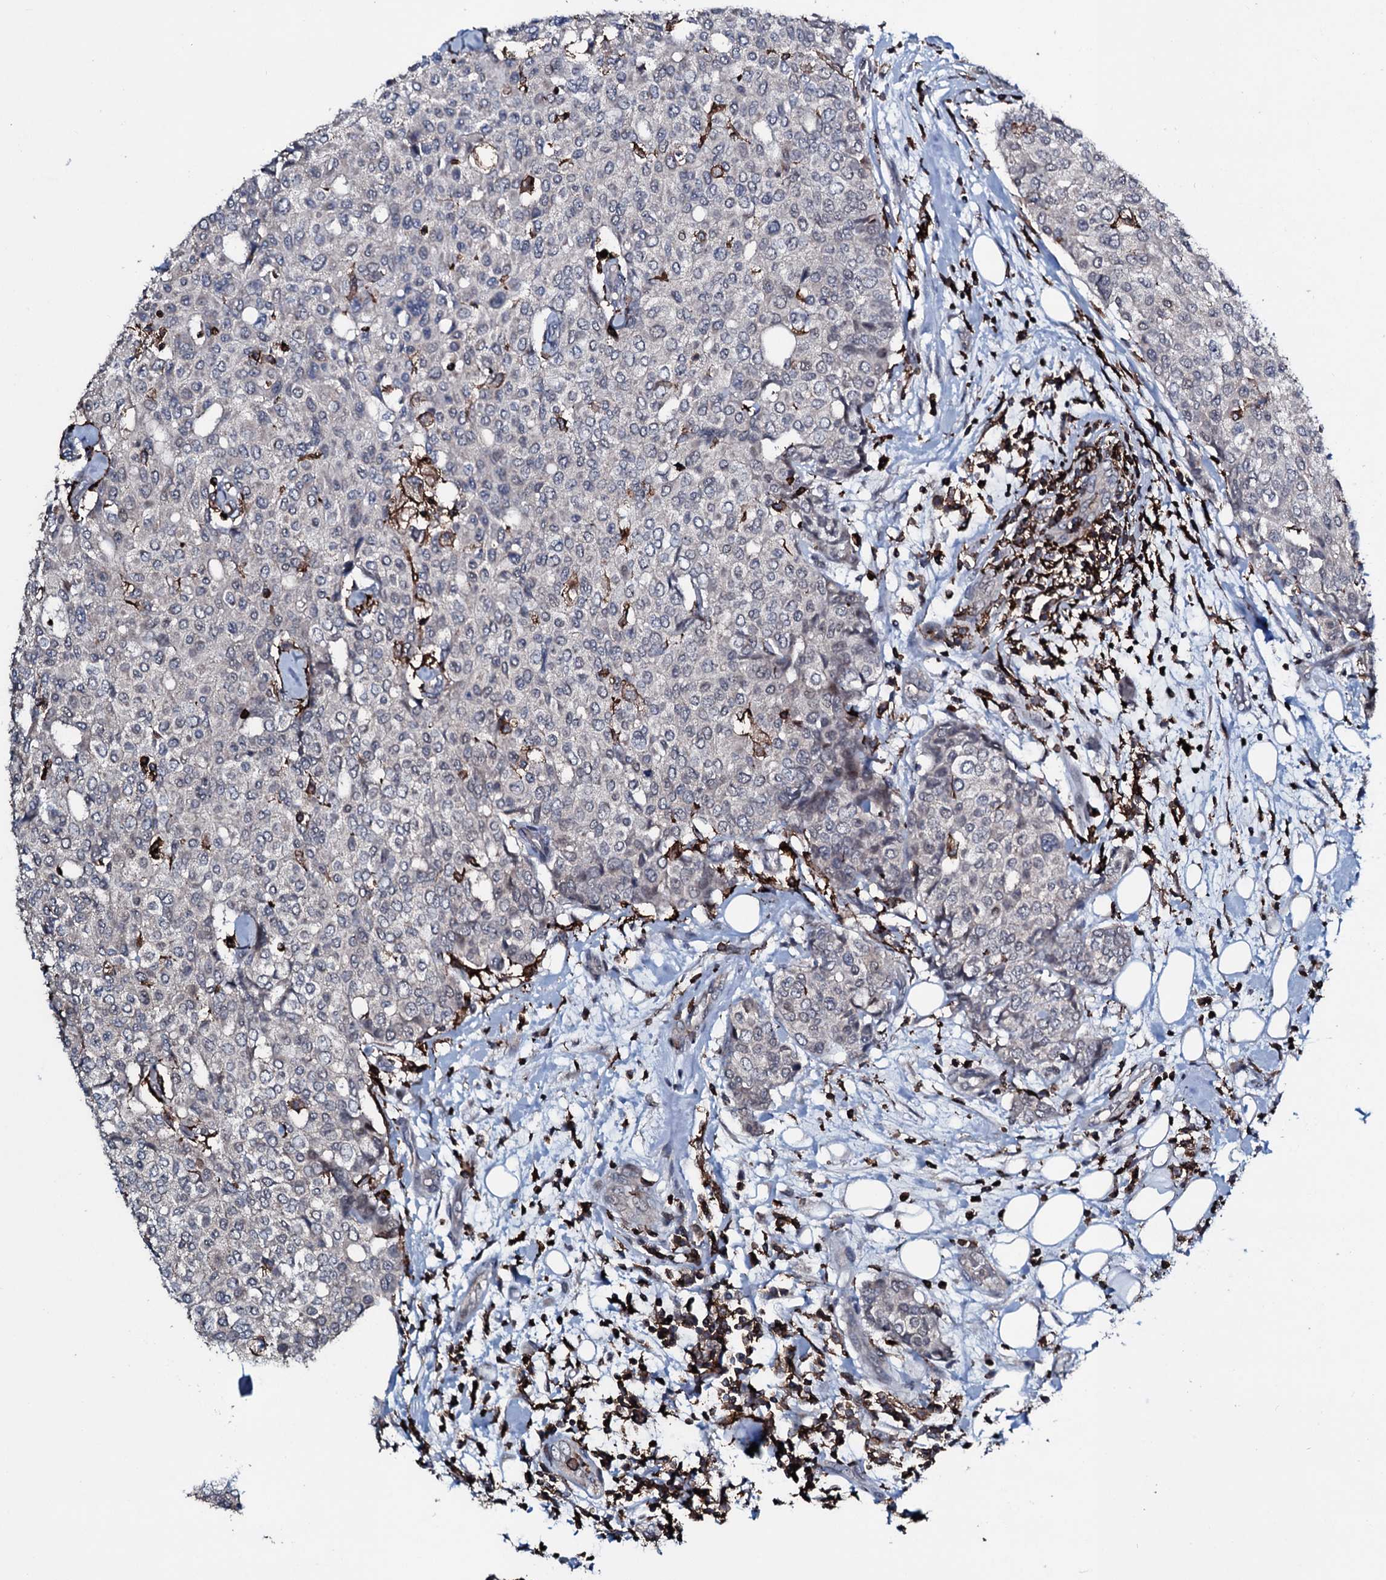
{"staining": {"intensity": "negative", "quantity": "none", "location": "none"}, "tissue": "breast cancer", "cell_type": "Tumor cells", "image_type": "cancer", "snomed": [{"axis": "morphology", "description": "Lobular carcinoma"}, {"axis": "topography", "description": "Breast"}], "caption": "Immunohistochemistry image of breast cancer stained for a protein (brown), which displays no positivity in tumor cells. (IHC, brightfield microscopy, high magnification).", "gene": "OGFOD2", "patient": {"sex": "female", "age": 51}}